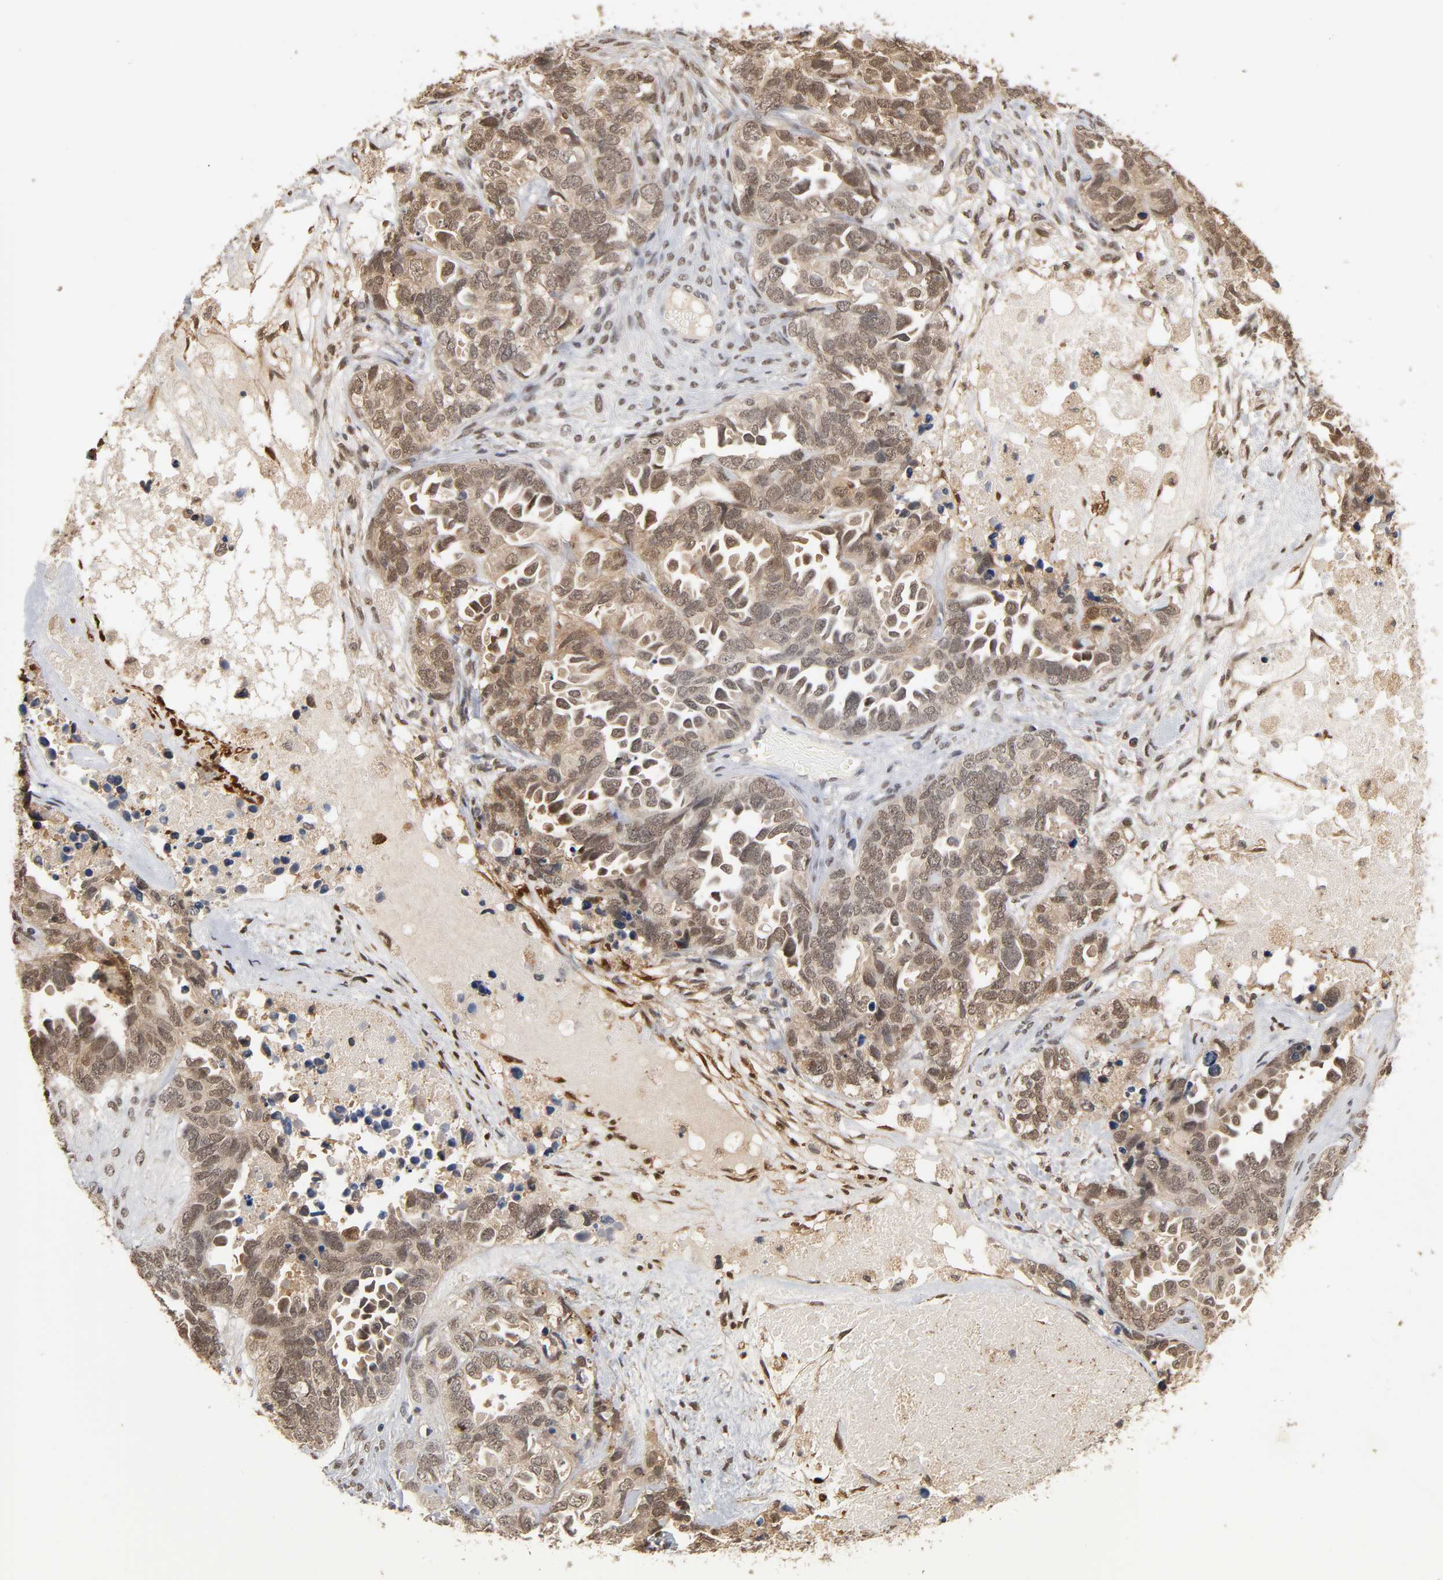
{"staining": {"intensity": "moderate", "quantity": ">75%", "location": "cytoplasmic/membranous,nuclear"}, "tissue": "ovarian cancer", "cell_type": "Tumor cells", "image_type": "cancer", "snomed": [{"axis": "morphology", "description": "Cystadenocarcinoma, serous, NOS"}, {"axis": "topography", "description": "Ovary"}], "caption": "Moderate cytoplasmic/membranous and nuclear staining for a protein is present in approximately >75% of tumor cells of ovarian serous cystadenocarcinoma using IHC.", "gene": "HTR1E", "patient": {"sex": "female", "age": 82}}